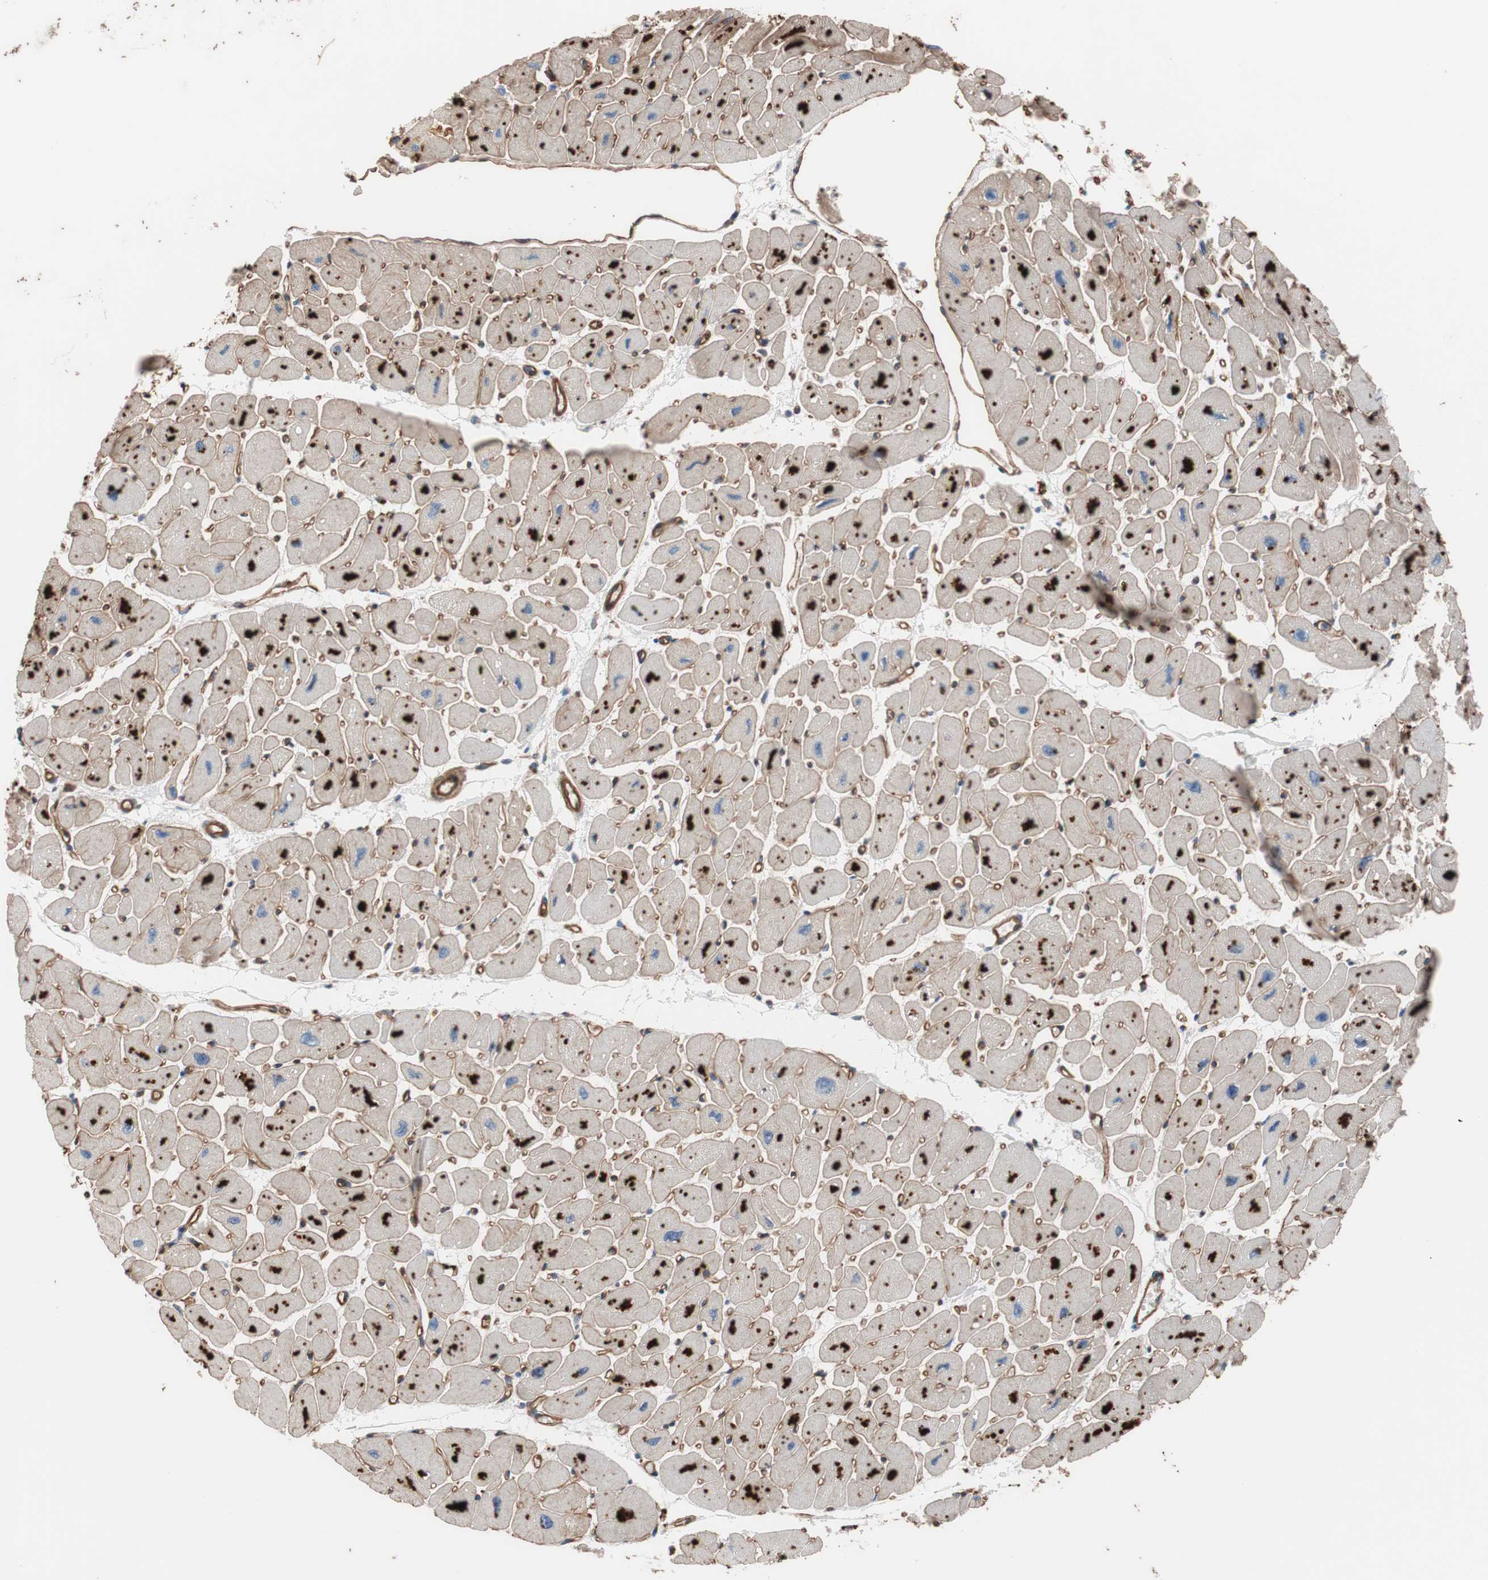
{"staining": {"intensity": "moderate", "quantity": "25%-75%", "location": "cytoplasmic/membranous"}, "tissue": "heart muscle", "cell_type": "Cardiomyocytes", "image_type": "normal", "snomed": [{"axis": "morphology", "description": "Normal tissue, NOS"}, {"axis": "topography", "description": "Heart"}], "caption": "Protein analysis of benign heart muscle shows moderate cytoplasmic/membranous positivity in about 25%-75% of cardiomyocytes. The staining was performed using DAB (3,3'-diaminobenzidine) to visualize the protein expression in brown, while the nuclei were stained in blue with hematoxylin (Magnification: 20x).", "gene": "SPINT1", "patient": {"sex": "female", "age": 54}}